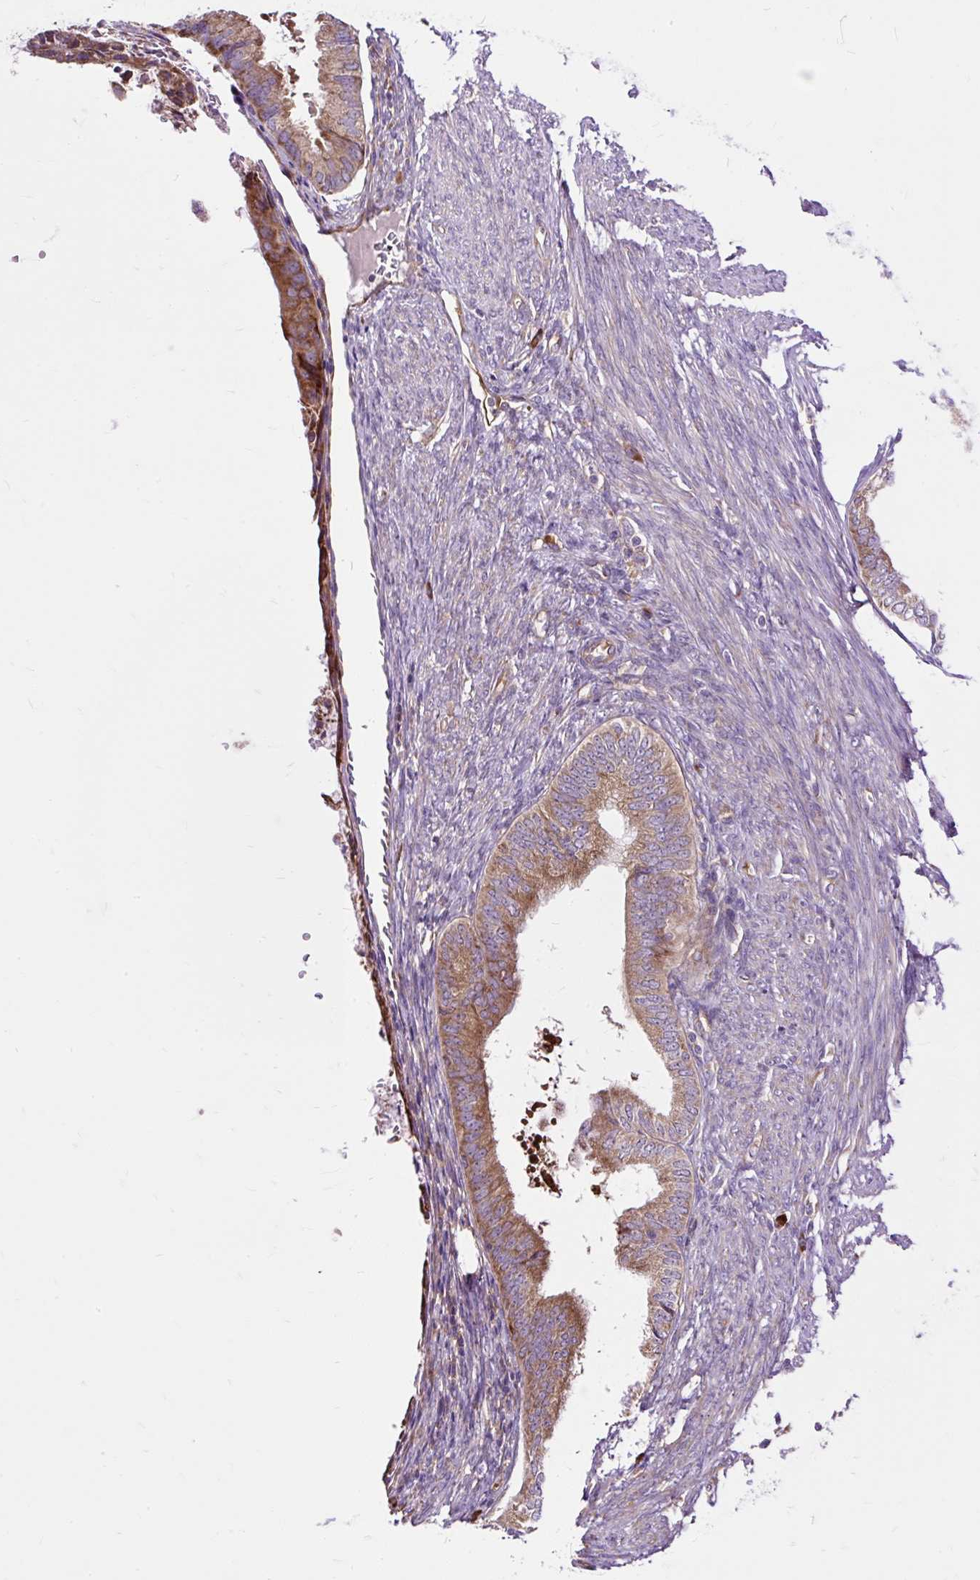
{"staining": {"intensity": "moderate", "quantity": ">75%", "location": "cytoplasmic/membranous"}, "tissue": "endometrial cancer", "cell_type": "Tumor cells", "image_type": "cancer", "snomed": [{"axis": "morphology", "description": "Adenocarcinoma, NOS"}, {"axis": "topography", "description": "Endometrium"}], "caption": "Adenocarcinoma (endometrial) stained with a brown dye shows moderate cytoplasmic/membranous positive expression in about >75% of tumor cells.", "gene": "RPS5", "patient": {"sex": "female", "age": 86}}